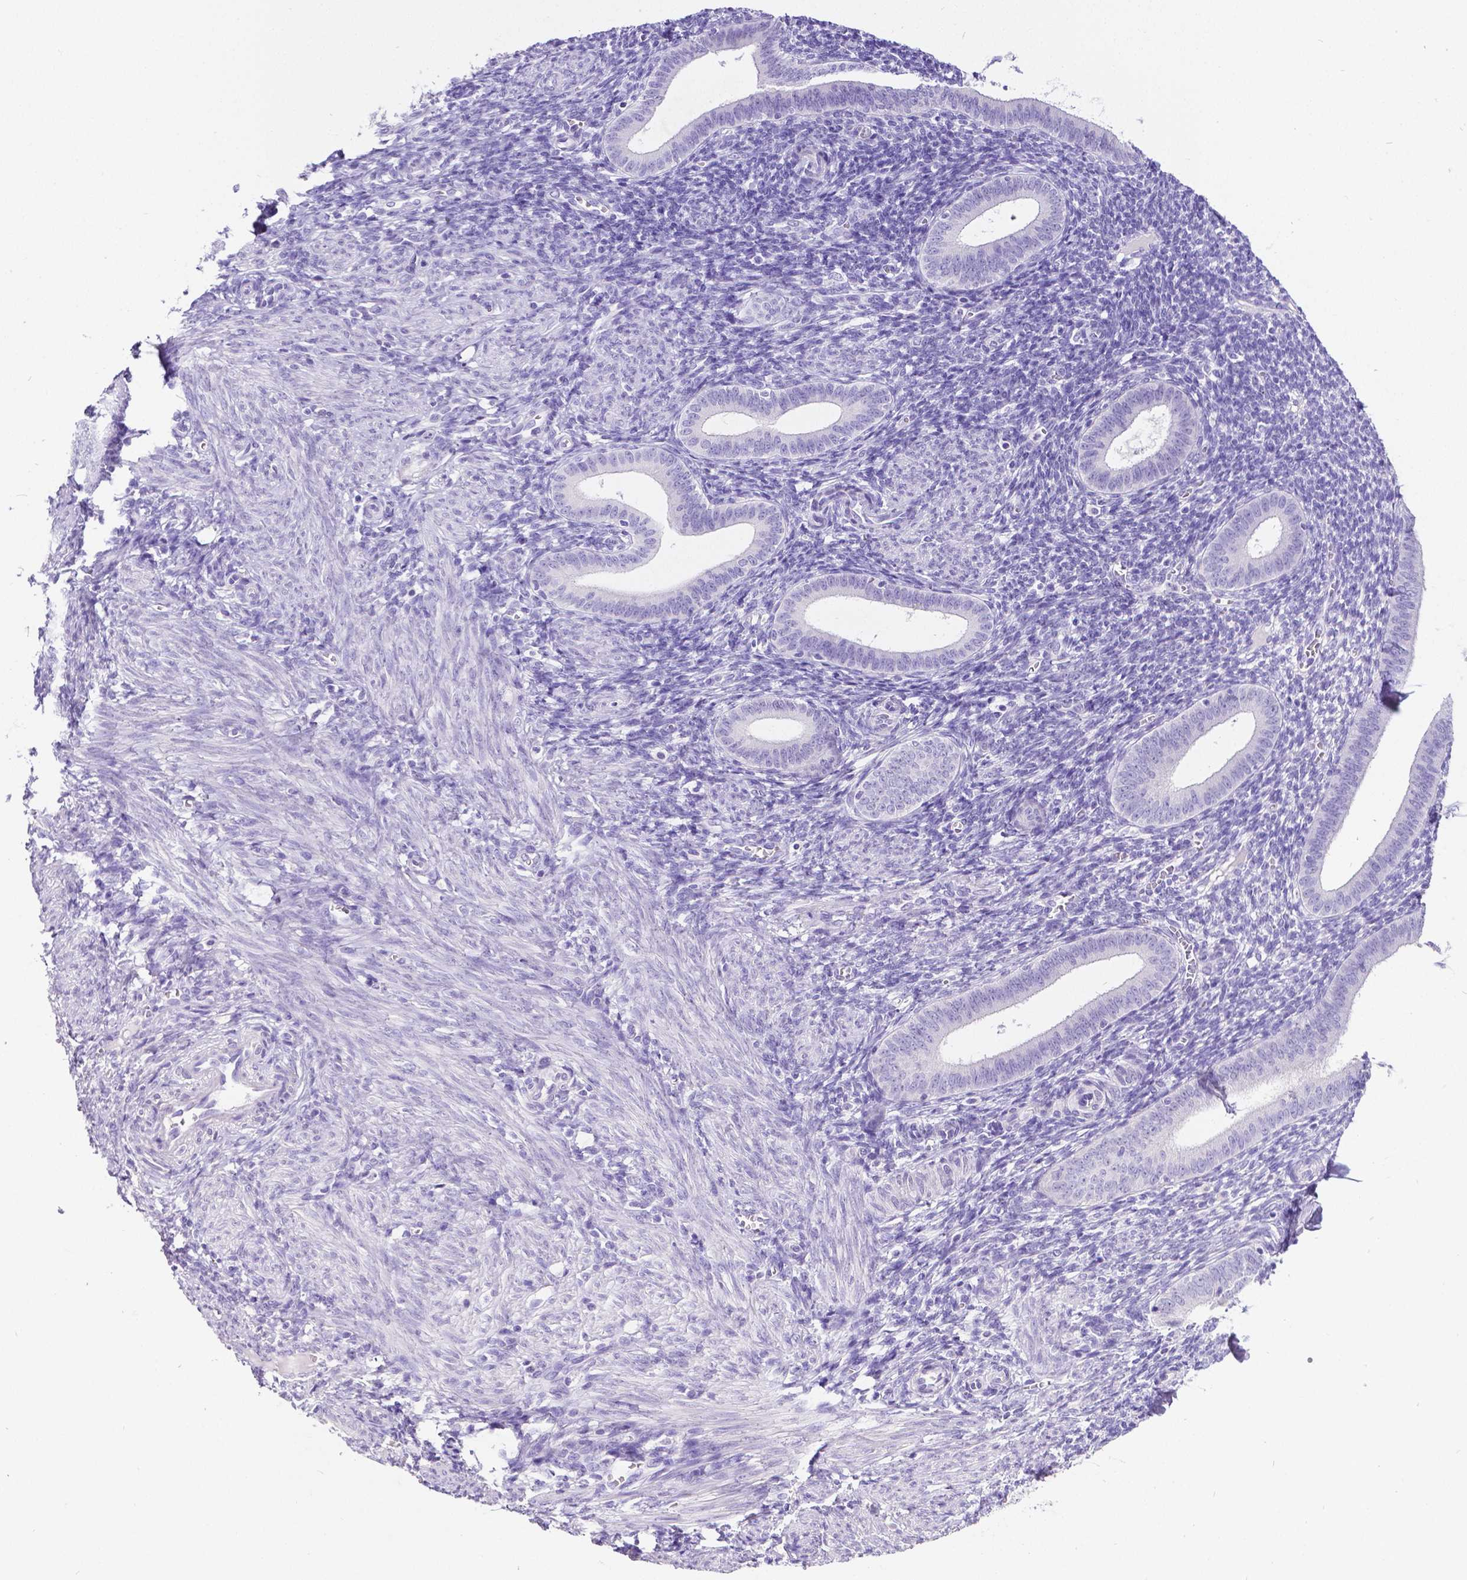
{"staining": {"intensity": "negative", "quantity": "none", "location": "none"}, "tissue": "endometrium", "cell_type": "Cells in endometrial stroma", "image_type": "normal", "snomed": [{"axis": "morphology", "description": "Normal tissue, NOS"}, {"axis": "topography", "description": "Endometrium"}], "caption": "This is an IHC histopathology image of benign endometrium. There is no expression in cells in endometrial stroma.", "gene": "SATB2", "patient": {"sex": "female", "age": 25}}